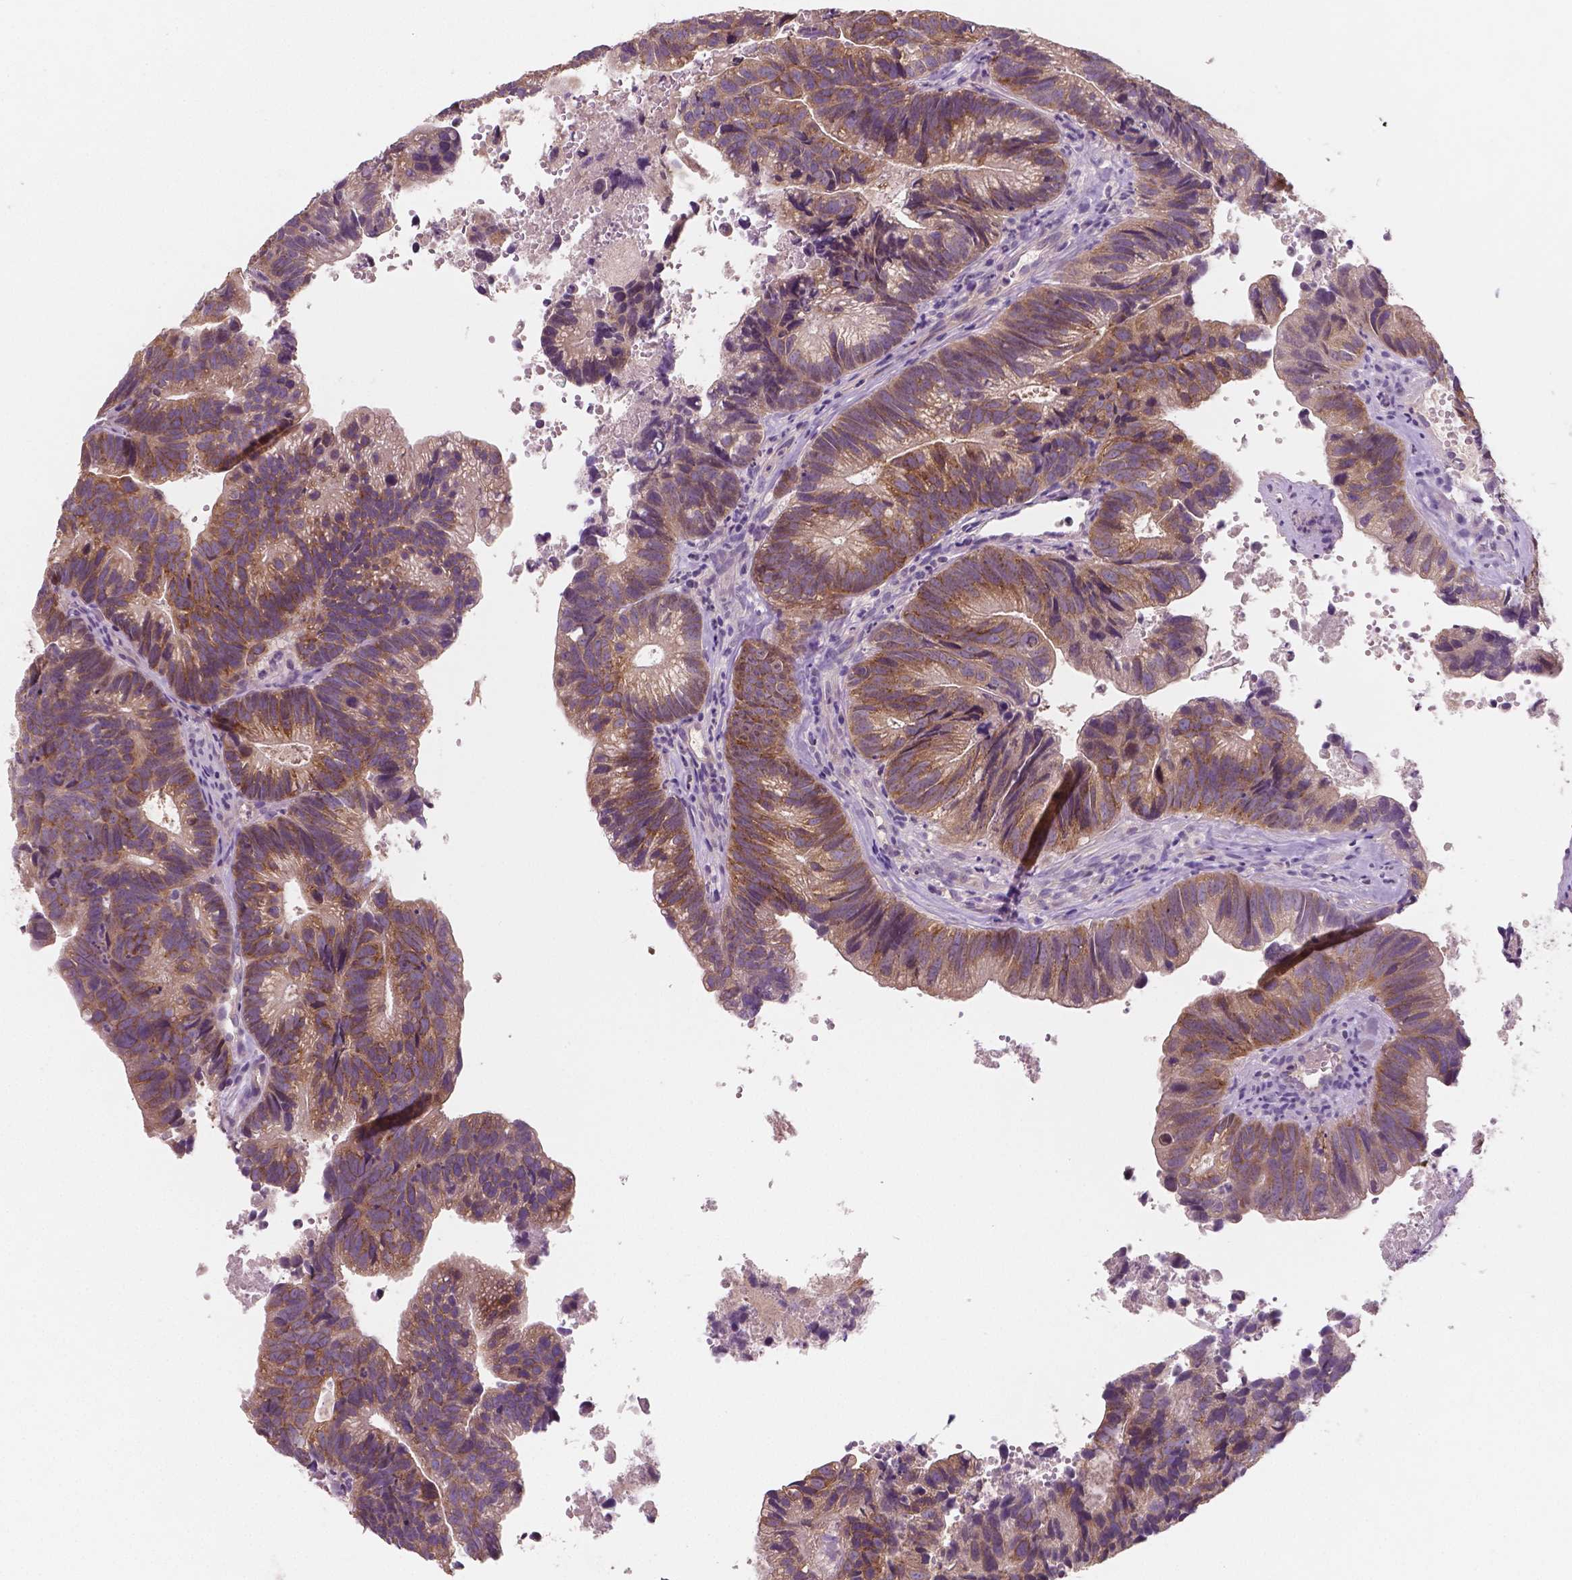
{"staining": {"intensity": "moderate", "quantity": ">75%", "location": "cytoplasmic/membranous"}, "tissue": "head and neck cancer", "cell_type": "Tumor cells", "image_type": "cancer", "snomed": [{"axis": "morphology", "description": "Adenocarcinoma, NOS"}, {"axis": "topography", "description": "Head-Neck"}], "caption": "Immunohistochemistry (DAB (3,3'-diaminobenzidine)) staining of adenocarcinoma (head and neck) reveals moderate cytoplasmic/membranous protein expression in about >75% of tumor cells. (DAB (3,3'-diaminobenzidine) IHC, brown staining for protein, blue staining for nuclei).", "gene": "LSM14B", "patient": {"sex": "male", "age": 62}}